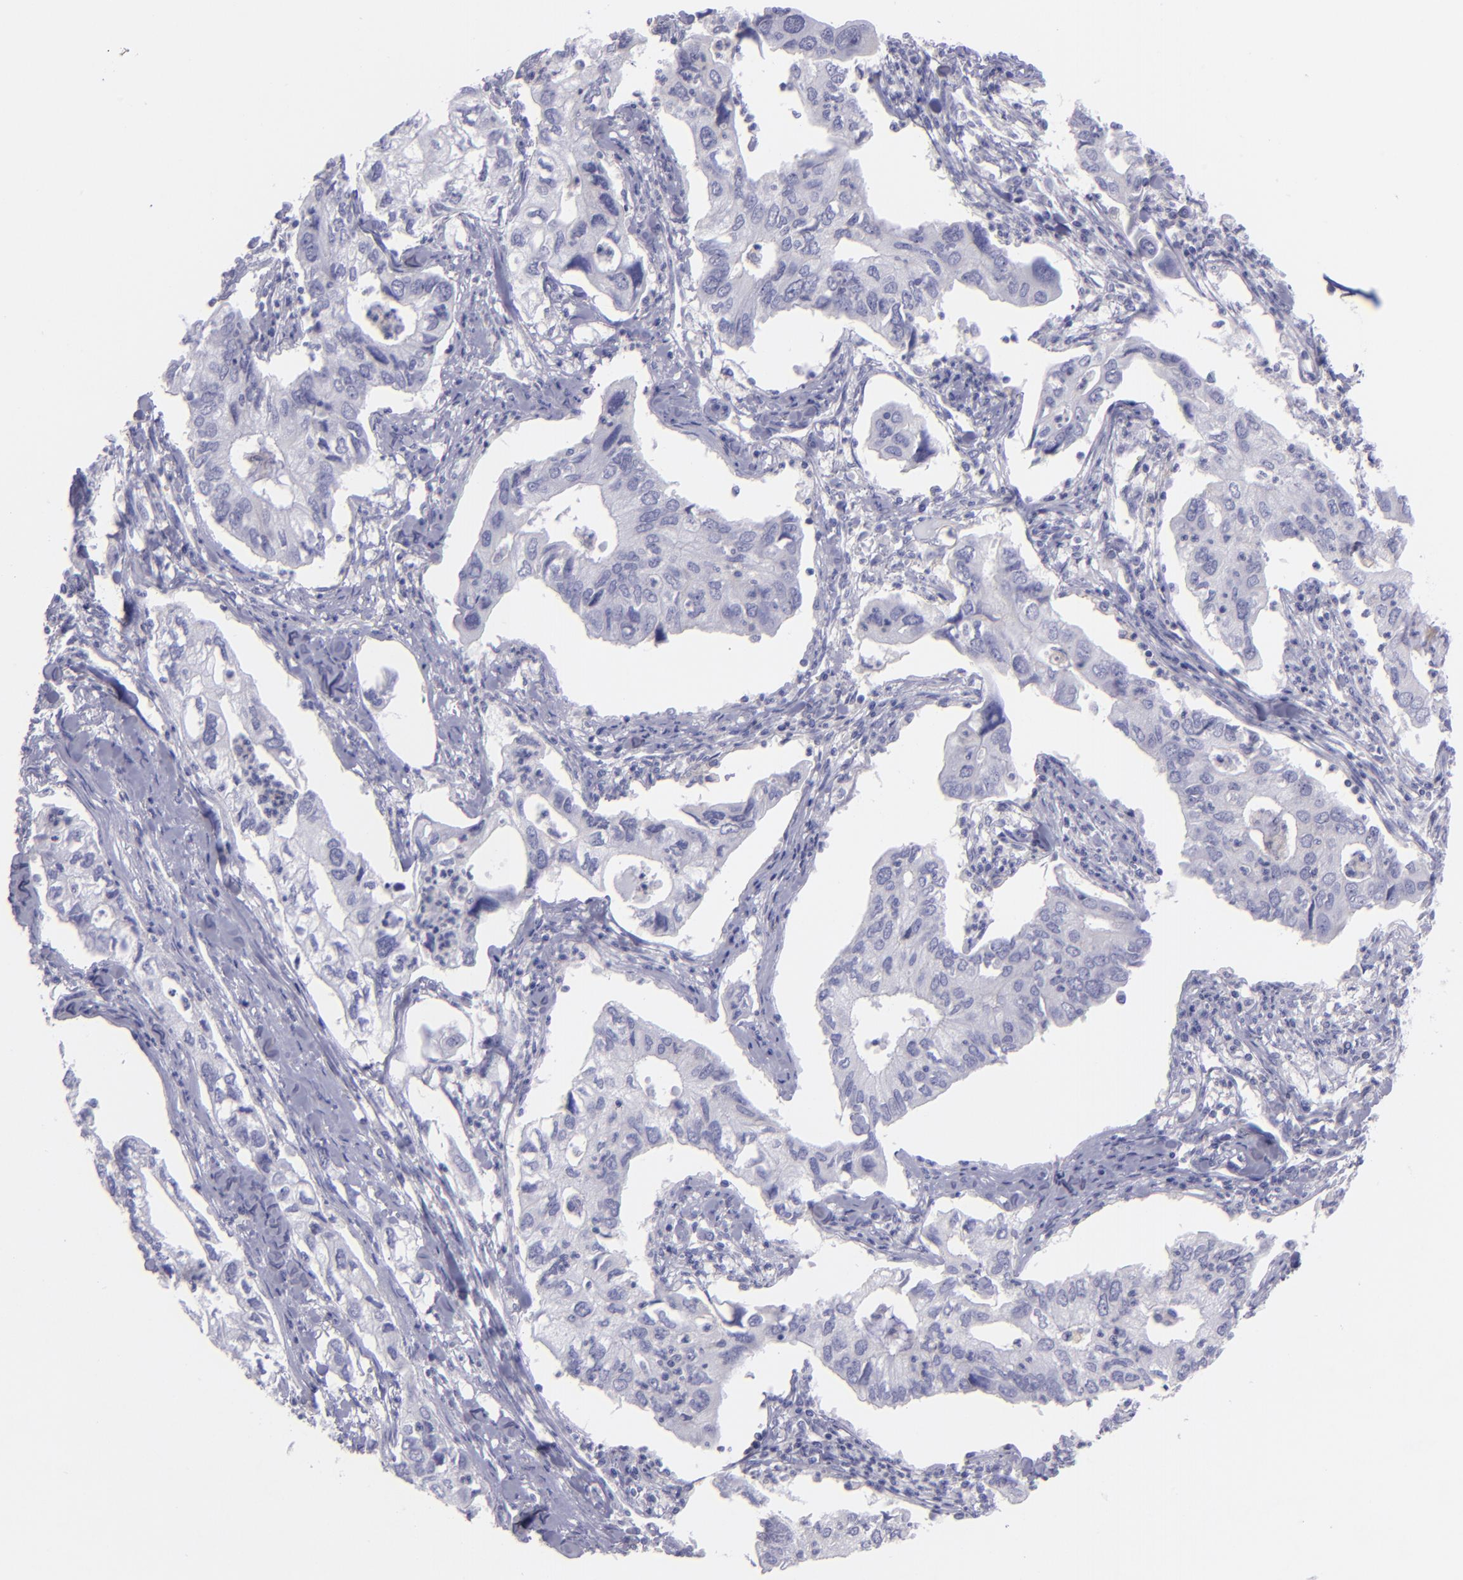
{"staining": {"intensity": "negative", "quantity": "none", "location": "none"}, "tissue": "lung cancer", "cell_type": "Tumor cells", "image_type": "cancer", "snomed": [{"axis": "morphology", "description": "Adenocarcinoma, NOS"}, {"axis": "topography", "description": "Lung"}], "caption": "This is a image of IHC staining of lung adenocarcinoma, which shows no positivity in tumor cells.", "gene": "CD82", "patient": {"sex": "male", "age": 48}}